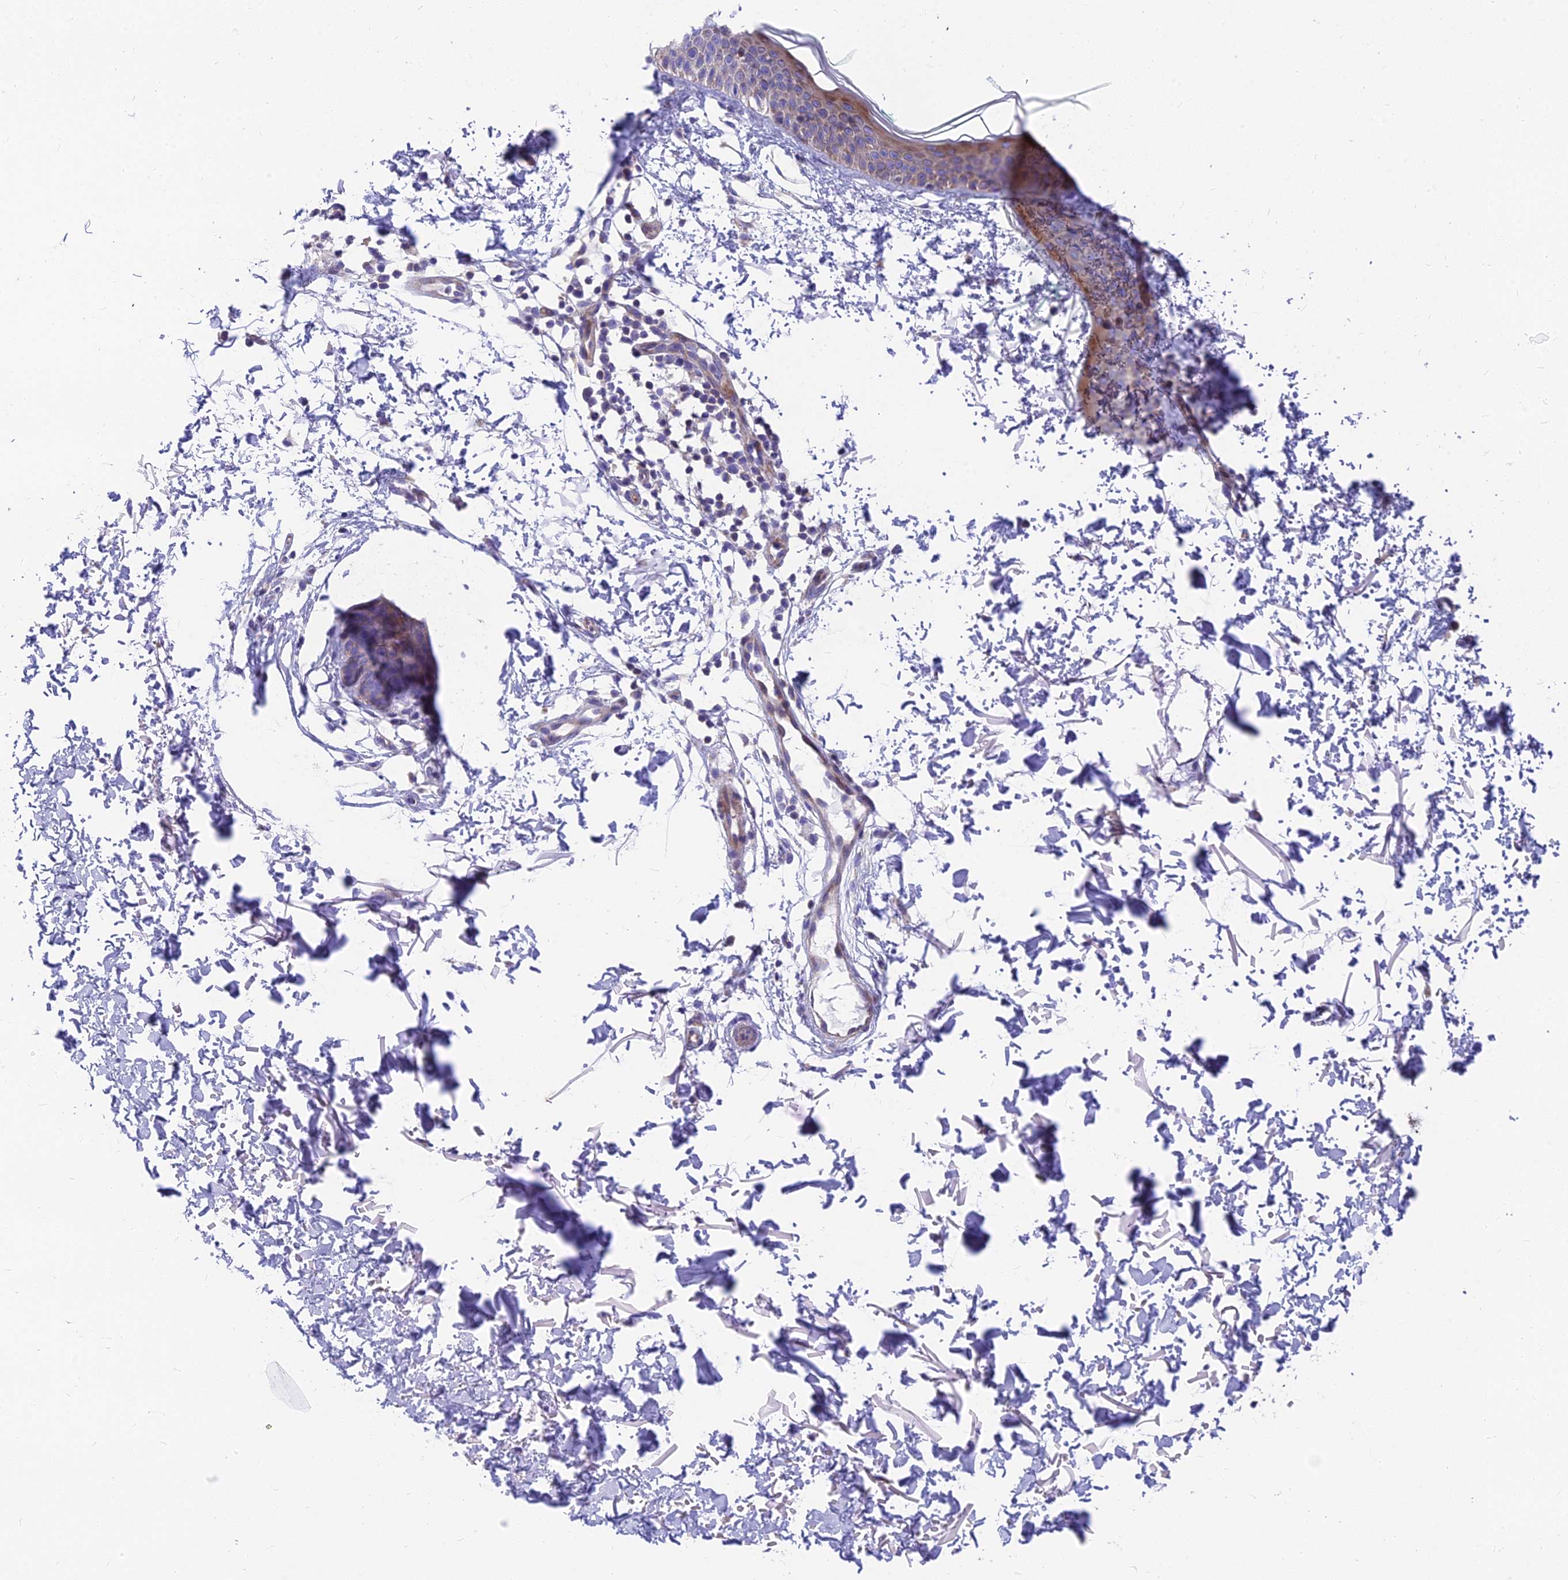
{"staining": {"intensity": "negative", "quantity": "none", "location": "none"}, "tissue": "skin", "cell_type": "Fibroblasts", "image_type": "normal", "snomed": [{"axis": "morphology", "description": "Normal tissue, NOS"}, {"axis": "topography", "description": "Skin"}], "caption": "Immunohistochemistry (IHC) photomicrograph of unremarkable skin stained for a protein (brown), which demonstrates no expression in fibroblasts.", "gene": "MVB12A", "patient": {"sex": "male", "age": 66}}